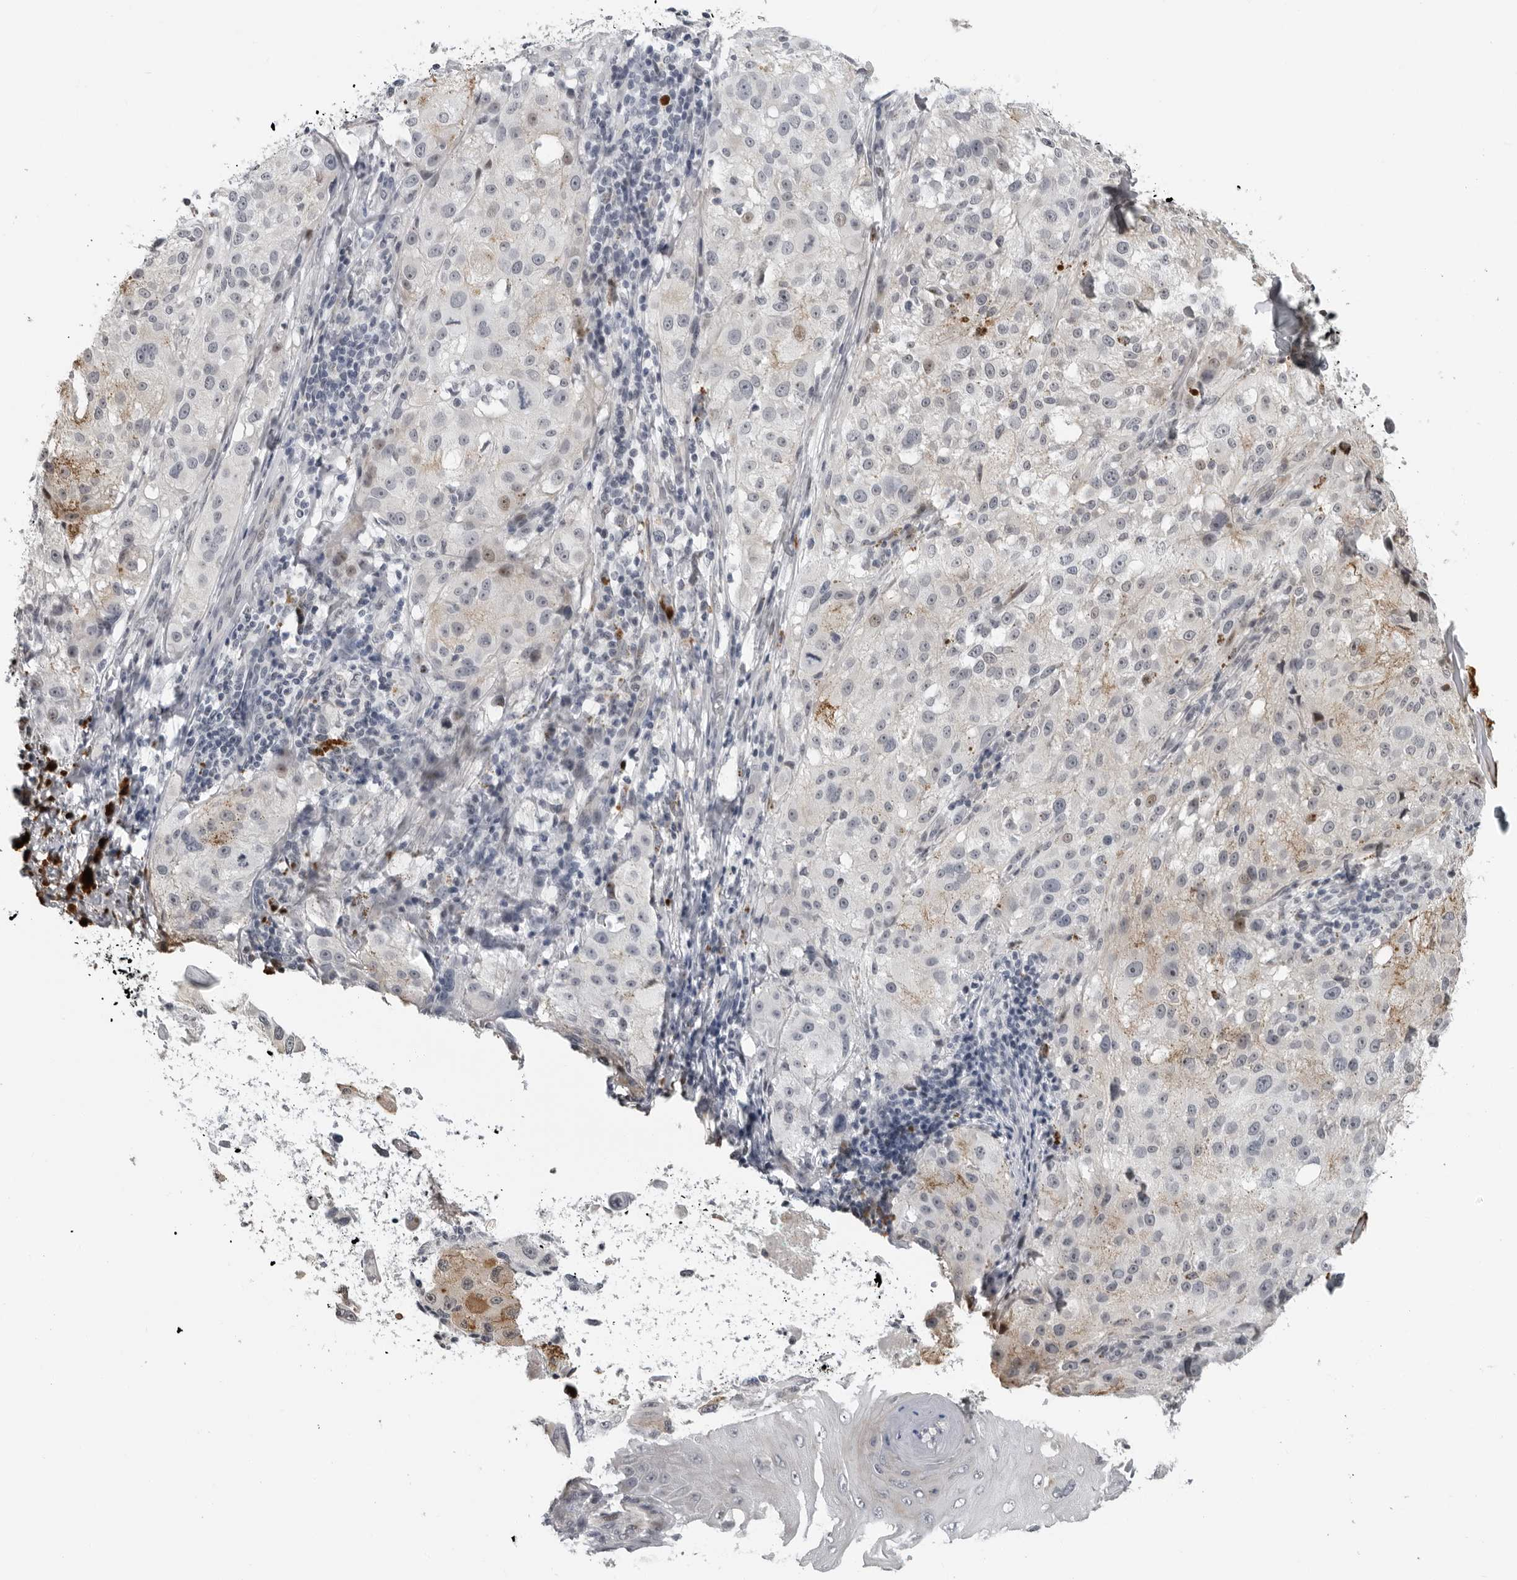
{"staining": {"intensity": "weak", "quantity": "<25%", "location": "cytoplasmic/membranous"}, "tissue": "melanoma", "cell_type": "Tumor cells", "image_type": "cancer", "snomed": [{"axis": "morphology", "description": "Malignant melanoma, NOS"}, {"axis": "topography", "description": "Skin"}], "caption": "A micrograph of human melanoma is negative for staining in tumor cells.", "gene": "PRRX2", "patient": {"sex": "female", "age": 73}}